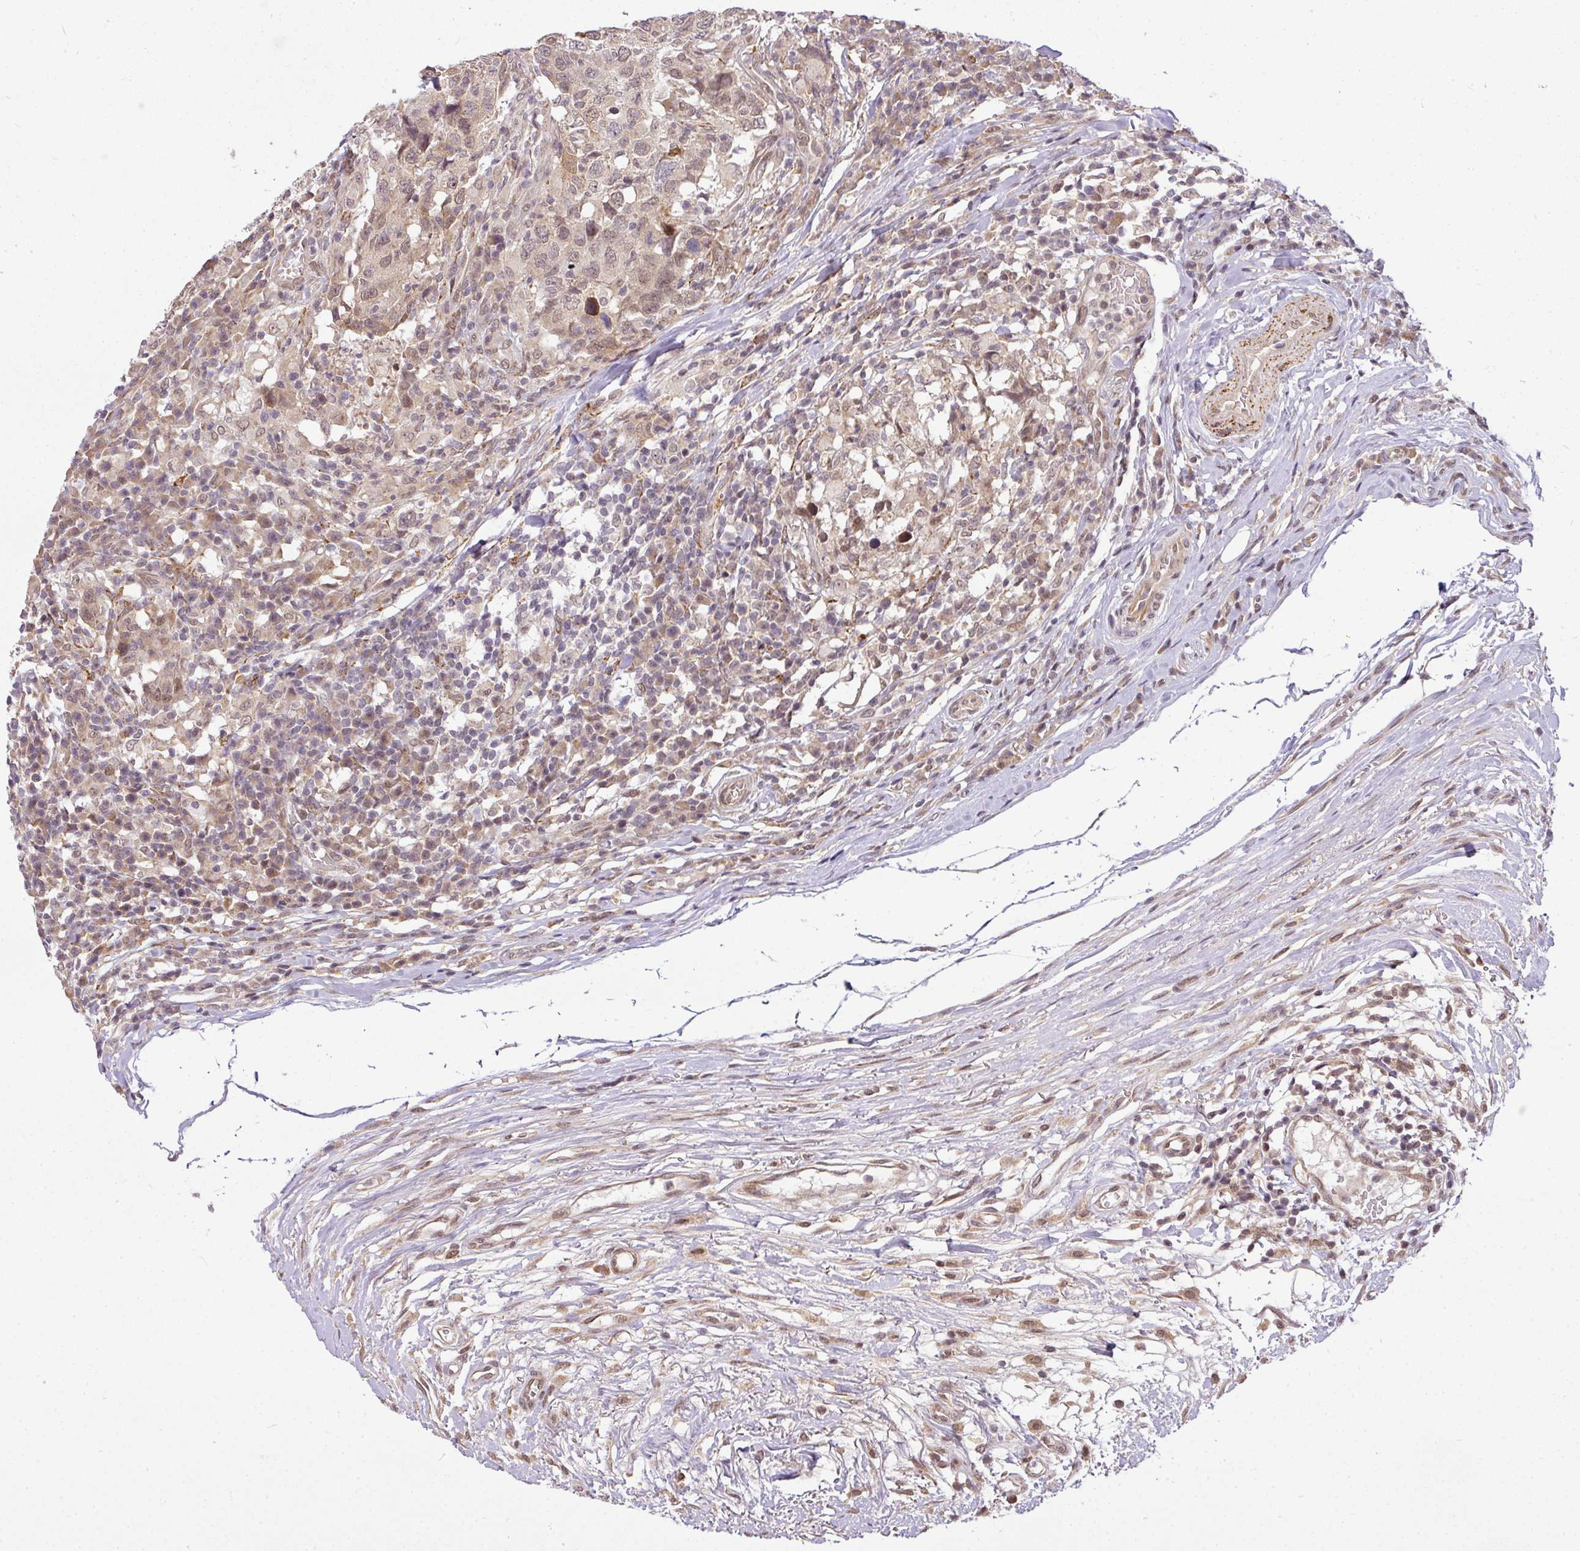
{"staining": {"intensity": "moderate", "quantity": ">75%", "location": "nuclear"}, "tissue": "head and neck cancer", "cell_type": "Tumor cells", "image_type": "cancer", "snomed": [{"axis": "morphology", "description": "Squamous cell carcinoma, NOS"}, {"axis": "topography", "description": "Head-Neck"}], "caption": "Tumor cells exhibit moderate nuclear staining in about >75% of cells in head and neck cancer. Nuclei are stained in blue.", "gene": "C1orf226", "patient": {"sex": "male", "age": 66}}